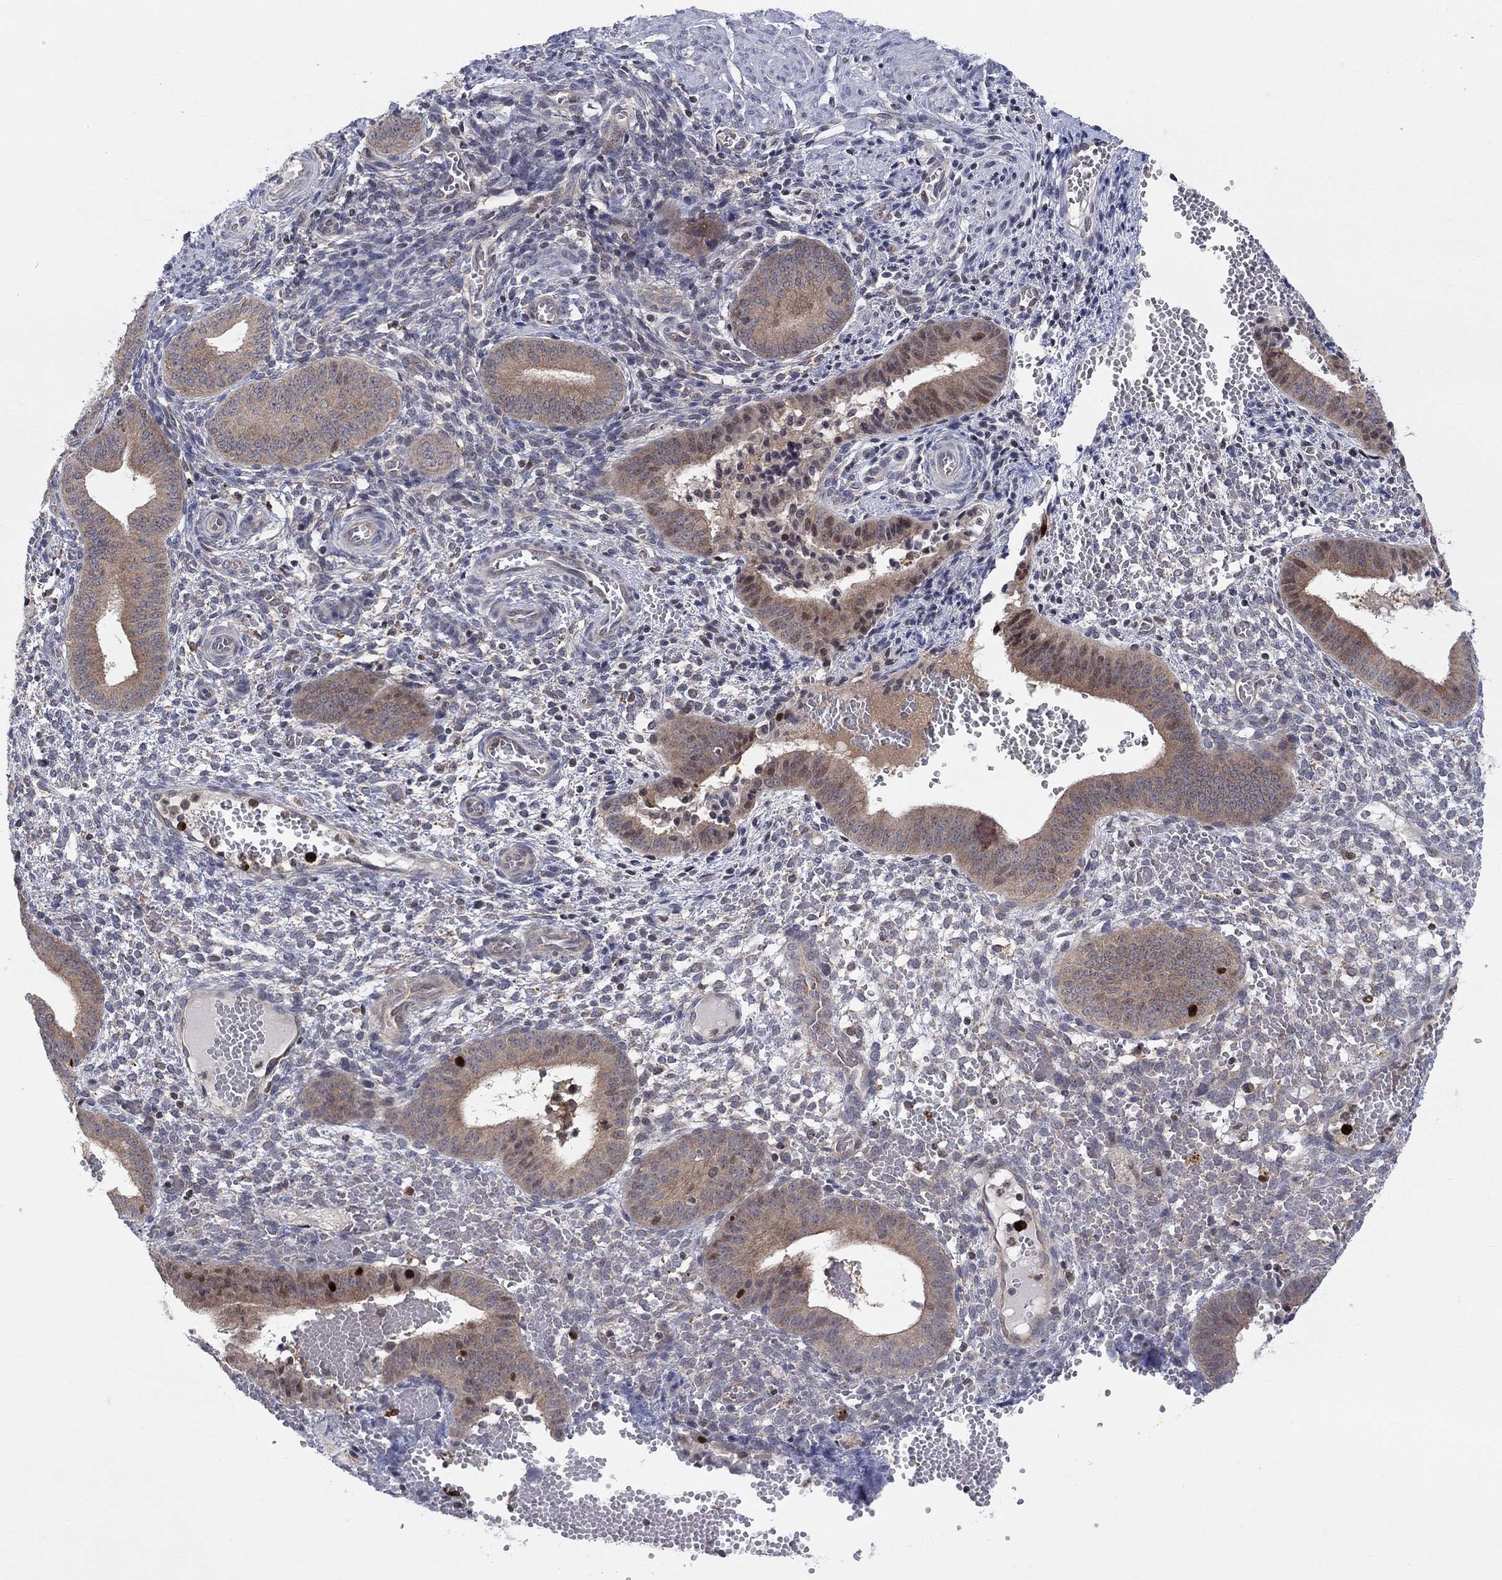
{"staining": {"intensity": "moderate", "quantity": "<25%", "location": "nuclear"}, "tissue": "endometrium", "cell_type": "Cells in endometrial stroma", "image_type": "normal", "snomed": [{"axis": "morphology", "description": "Normal tissue, NOS"}, {"axis": "topography", "description": "Endometrium"}], "caption": "Normal endometrium reveals moderate nuclear expression in about <25% of cells in endometrial stroma.", "gene": "ZNHIT3", "patient": {"sex": "female", "age": 42}}